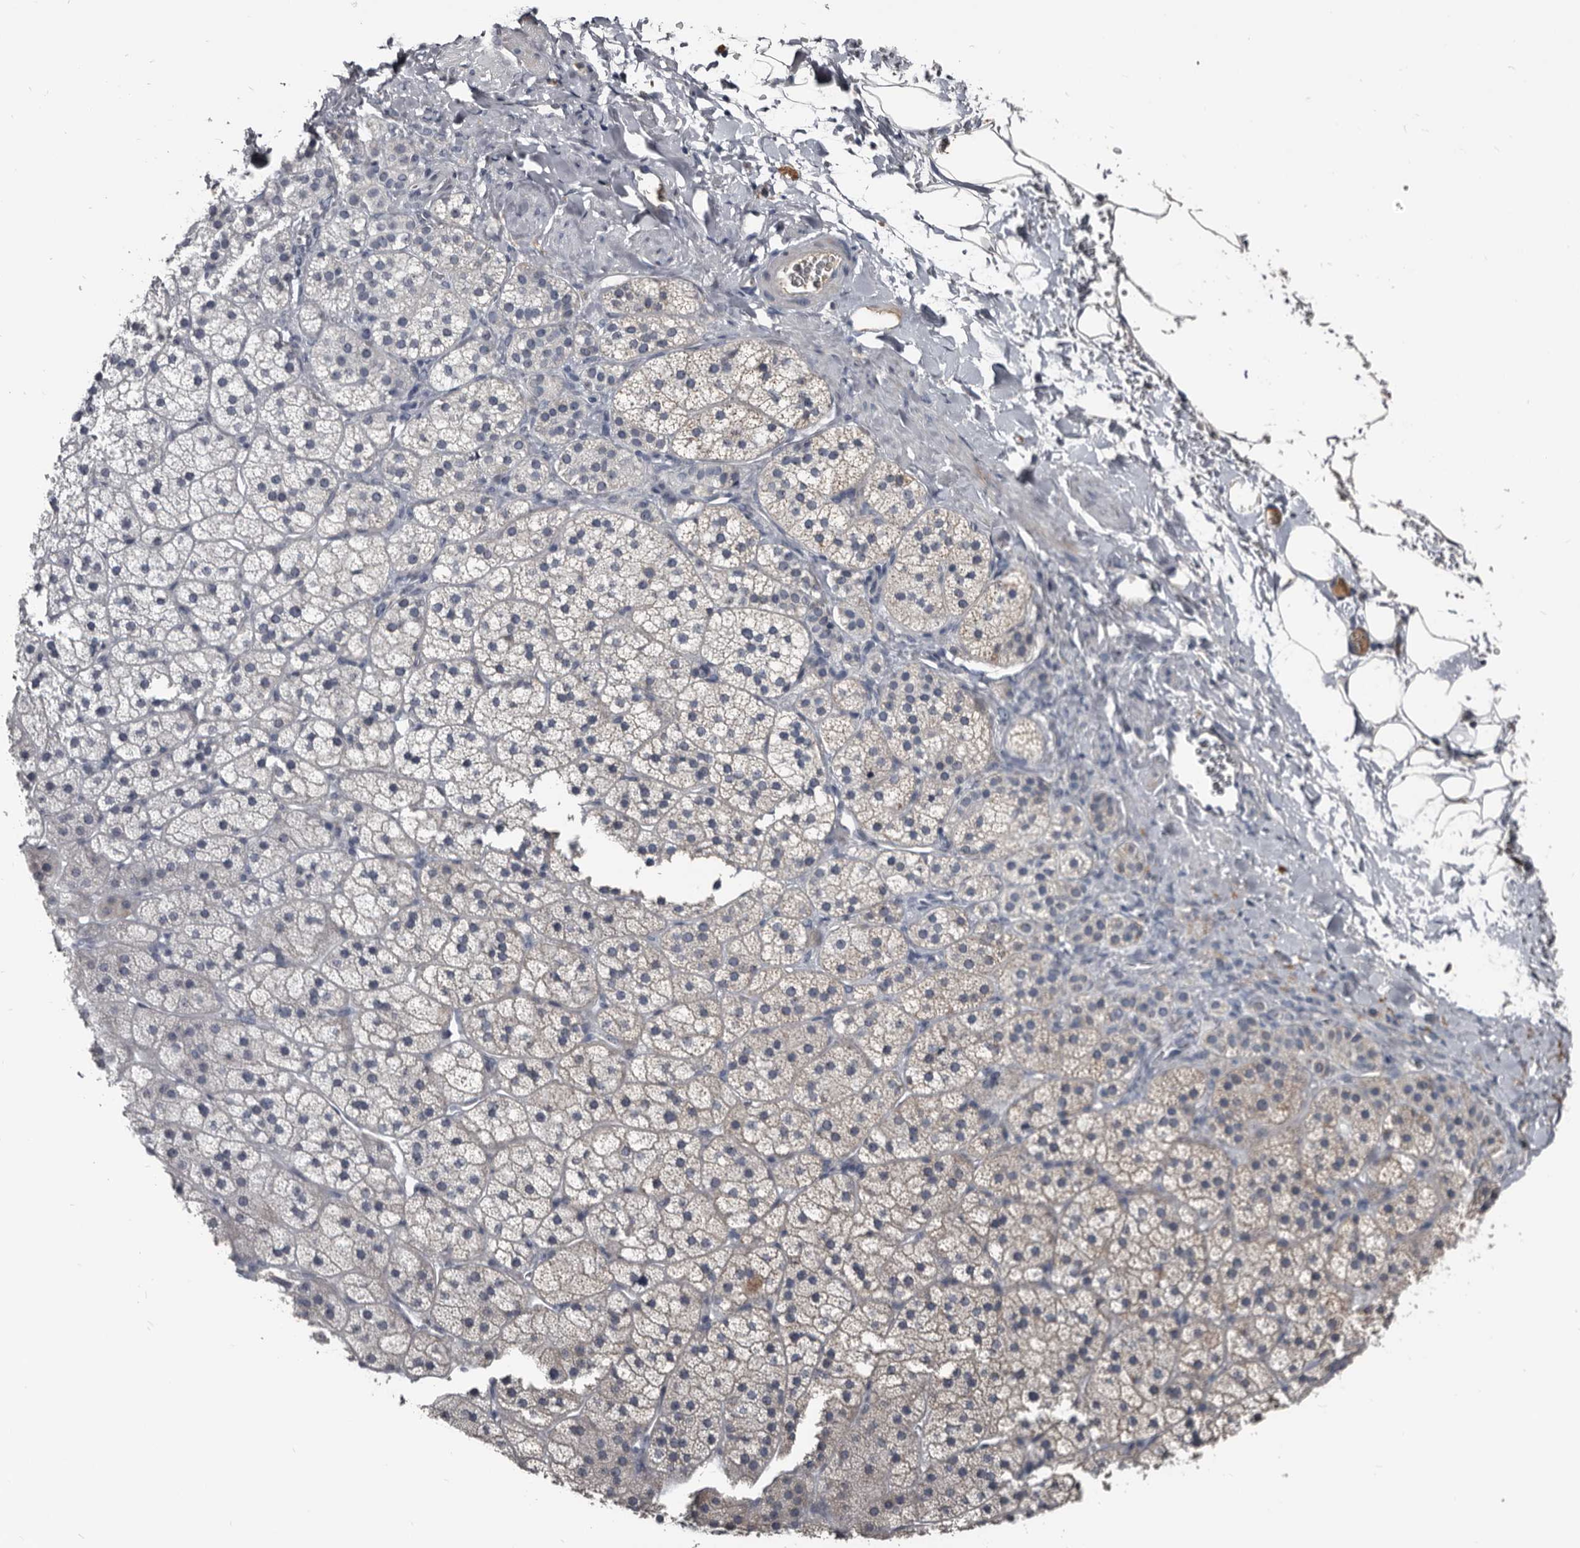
{"staining": {"intensity": "moderate", "quantity": "25%-75%", "location": "cytoplasmic/membranous"}, "tissue": "adrenal gland", "cell_type": "Glandular cells", "image_type": "normal", "snomed": [{"axis": "morphology", "description": "Normal tissue, NOS"}, {"axis": "topography", "description": "Adrenal gland"}], "caption": "Immunohistochemistry histopathology image of benign human adrenal gland stained for a protein (brown), which exhibits medium levels of moderate cytoplasmic/membranous staining in approximately 25%-75% of glandular cells.", "gene": "GREB1", "patient": {"sex": "female", "age": 44}}